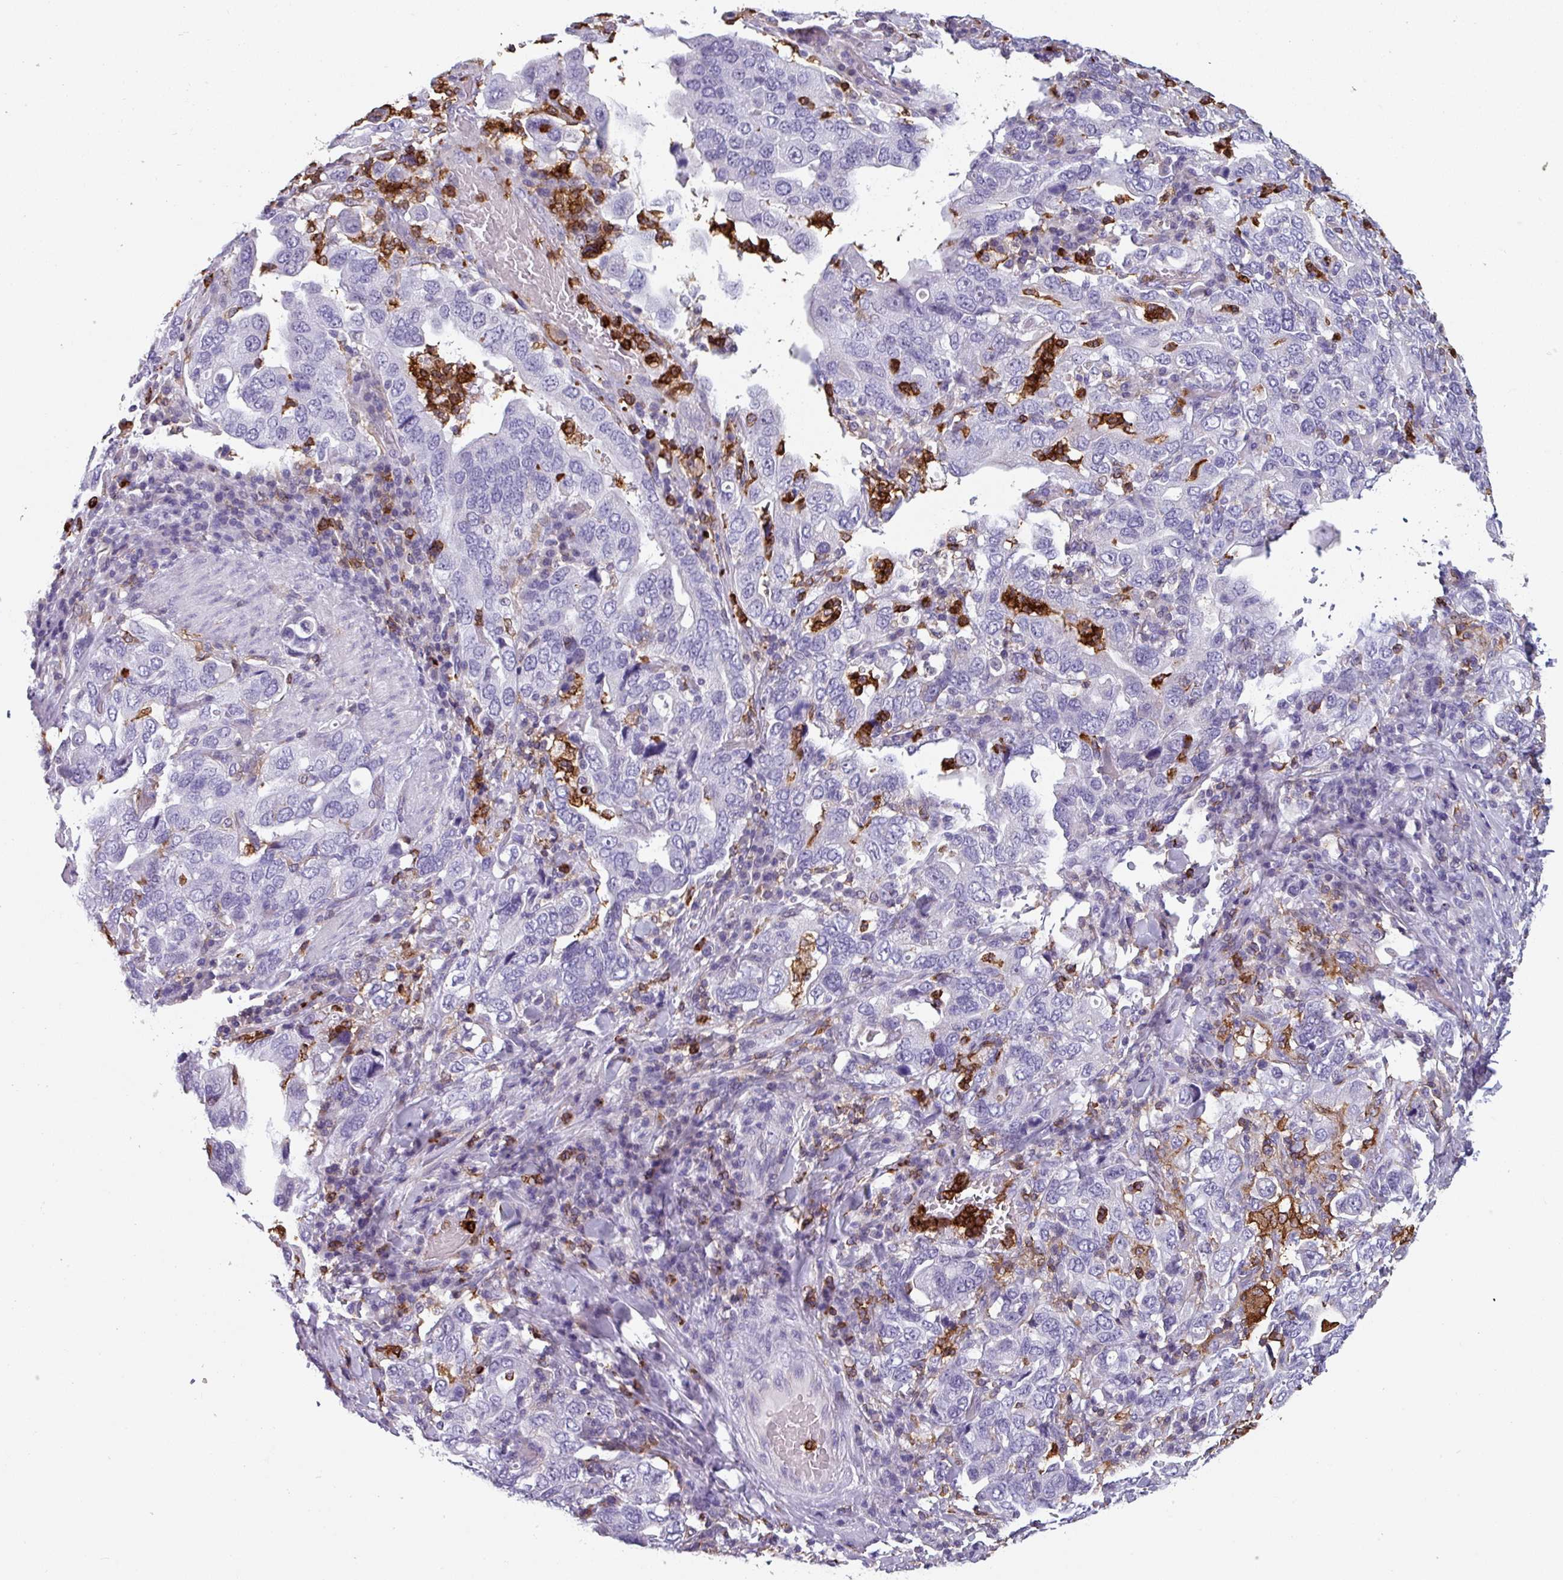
{"staining": {"intensity": "negative", "quantity": "none", "location": "none"}, "tissue": "stomach cancer", "cell_type": "Tumor cells", "image_type": "cancer", "snomed": [{"axis": "morphology", "description": "Adenocarcinoma, NOS"}, {"axis": "topography", "description": "Stomach, upper"}], "caption": "Tumor cells show no significant positivity in stomach cancer (adenocarcinoma). (DAB immunohistochemistry visualized using brightfield microscopy, high magnification).", "gene": "EXOSC5", "patient": {"sex": "male", "age": 62}}